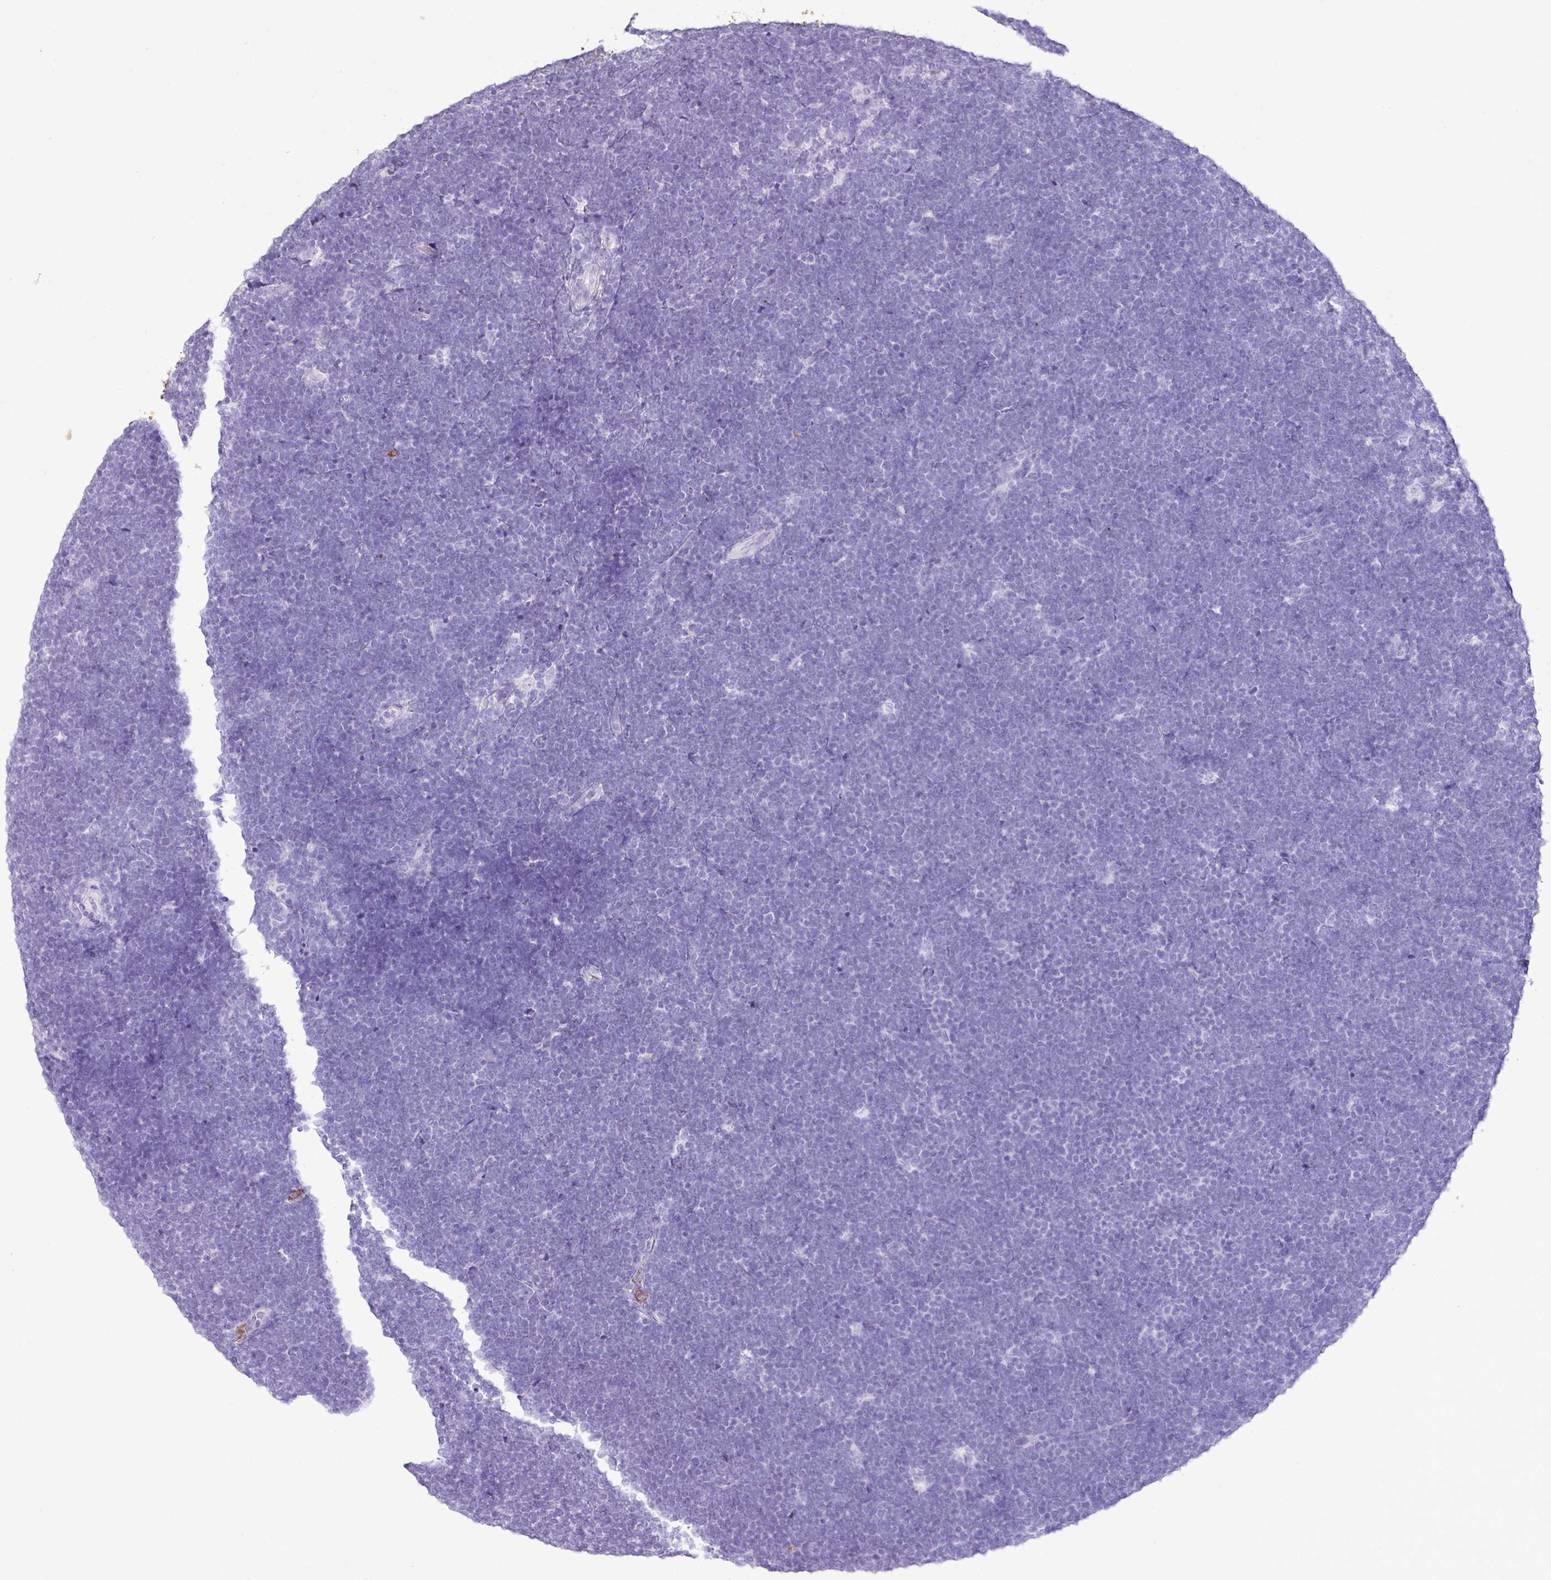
{"staining": {"intensity": "negative", "quantity": "none", "location": "none"}, "tissue": "lymphoma", "cell_type": "Tumor cells", "image_type": "cancer", "snomed": [{"axis": "morphology", "description": "Malignant lymphoma, non-Hodgkin's type, High grade"}, {"axis": "topography", "description": "Lymph node"}], "caption": "Immunohistochemistry (IHC) photomicrograph of neoplastic tissue: malignant lymphoma, non-Hodgkin's type (high-grade) stained with DAB (3,3'-diaminobenzidine) reveals no significant protein positivity in tumor cells.", "gene": "KCNJ11", "patient": {"sex": "male", "age": 13}}